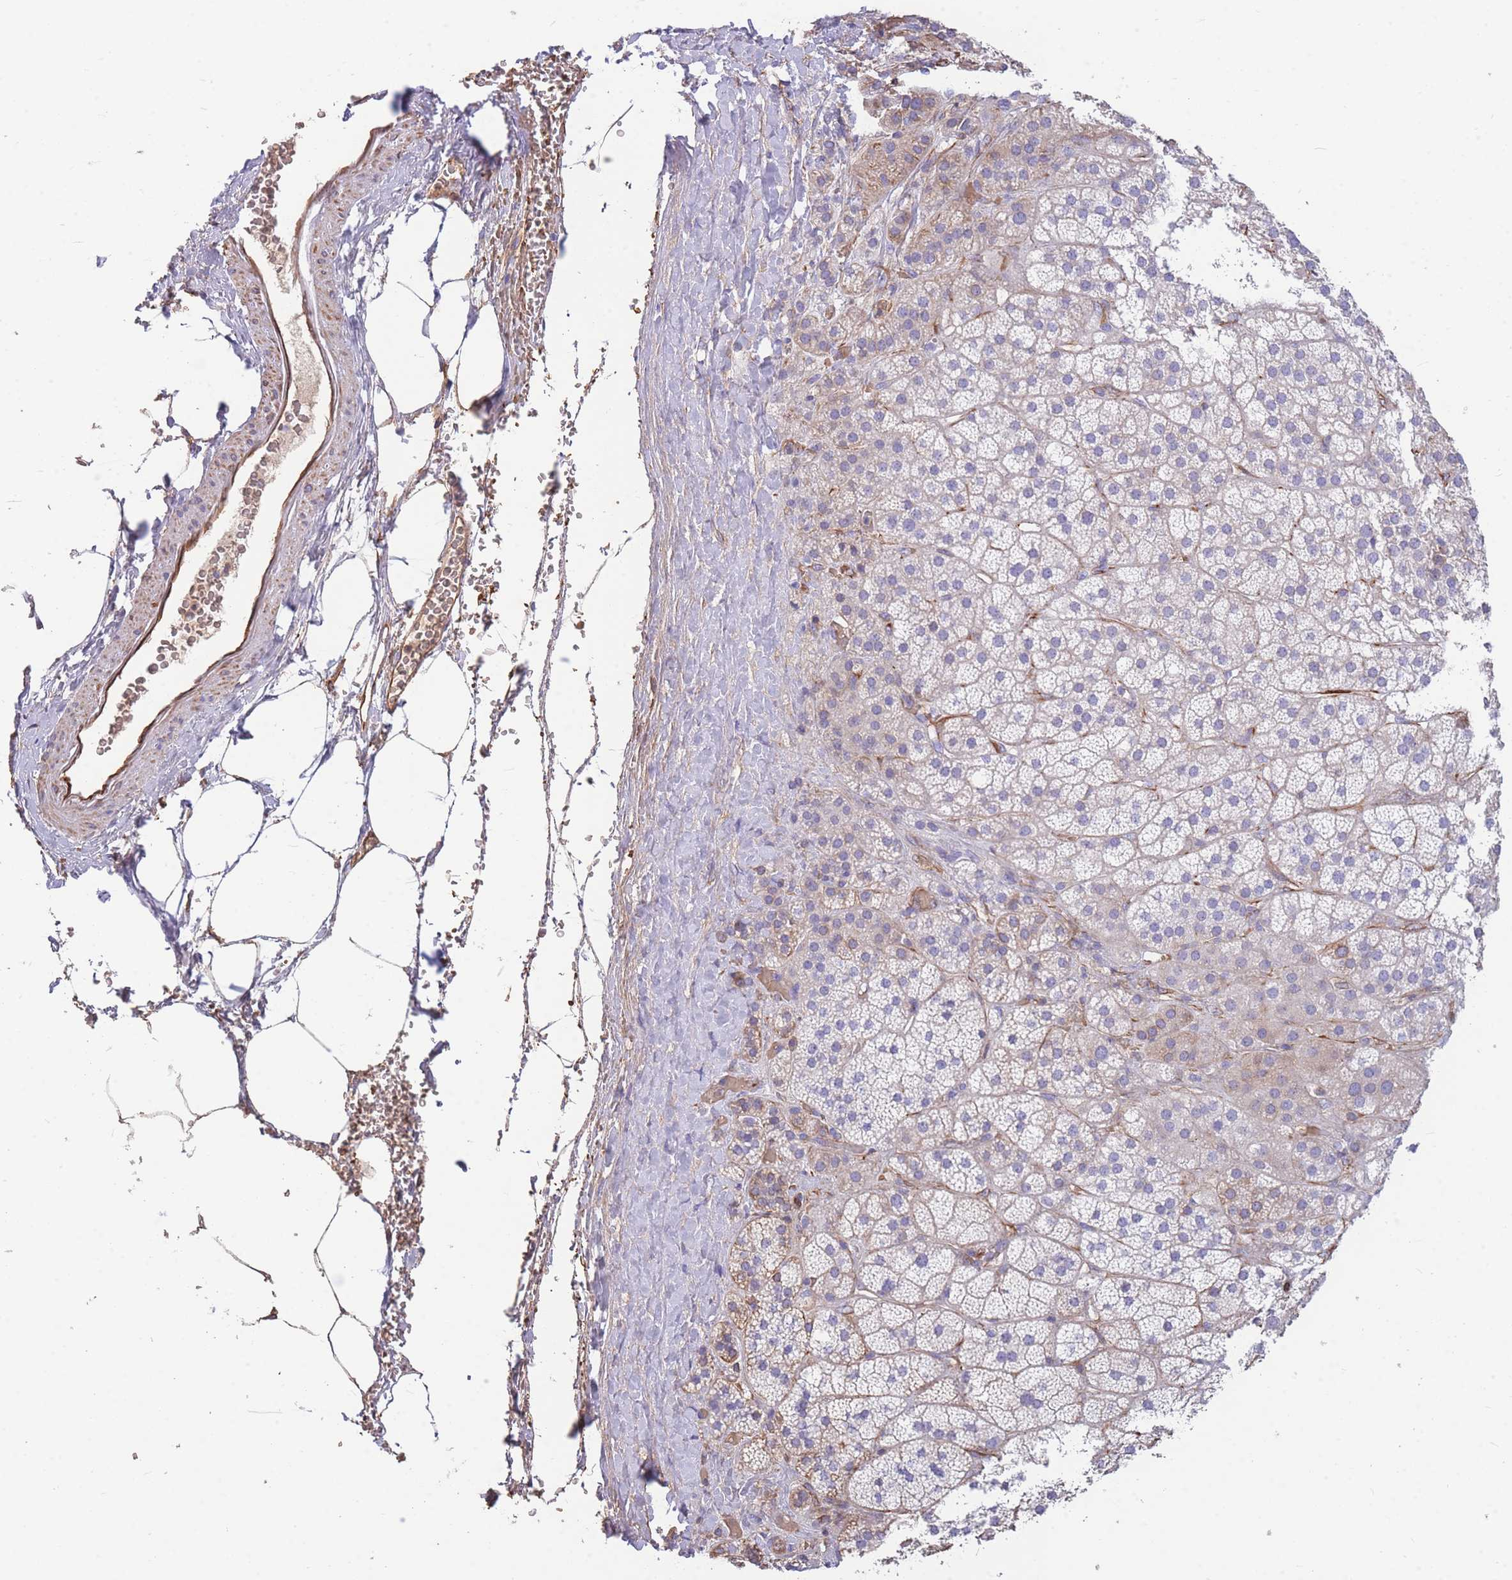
{"staining": {"intensity": "weak", "quantity": "<25%", "location": "cytoplasmic/membranous"}, "tissue": "adrenal gland", "cell_type": "Glandular cells", "image_type": "normal", "snomed": [{"axis": "morphology", "description": "Normal tissue, NOS"}, {"axis": "topography", "description": "Adrenal gland"}], "caption": "An IHC micrograph of benign adrenal gland is shown. There is no staining in glandular cells of adrenal gland.", "gene": "ANKRD53", "patient": {"sex": "female", "age": 70}}